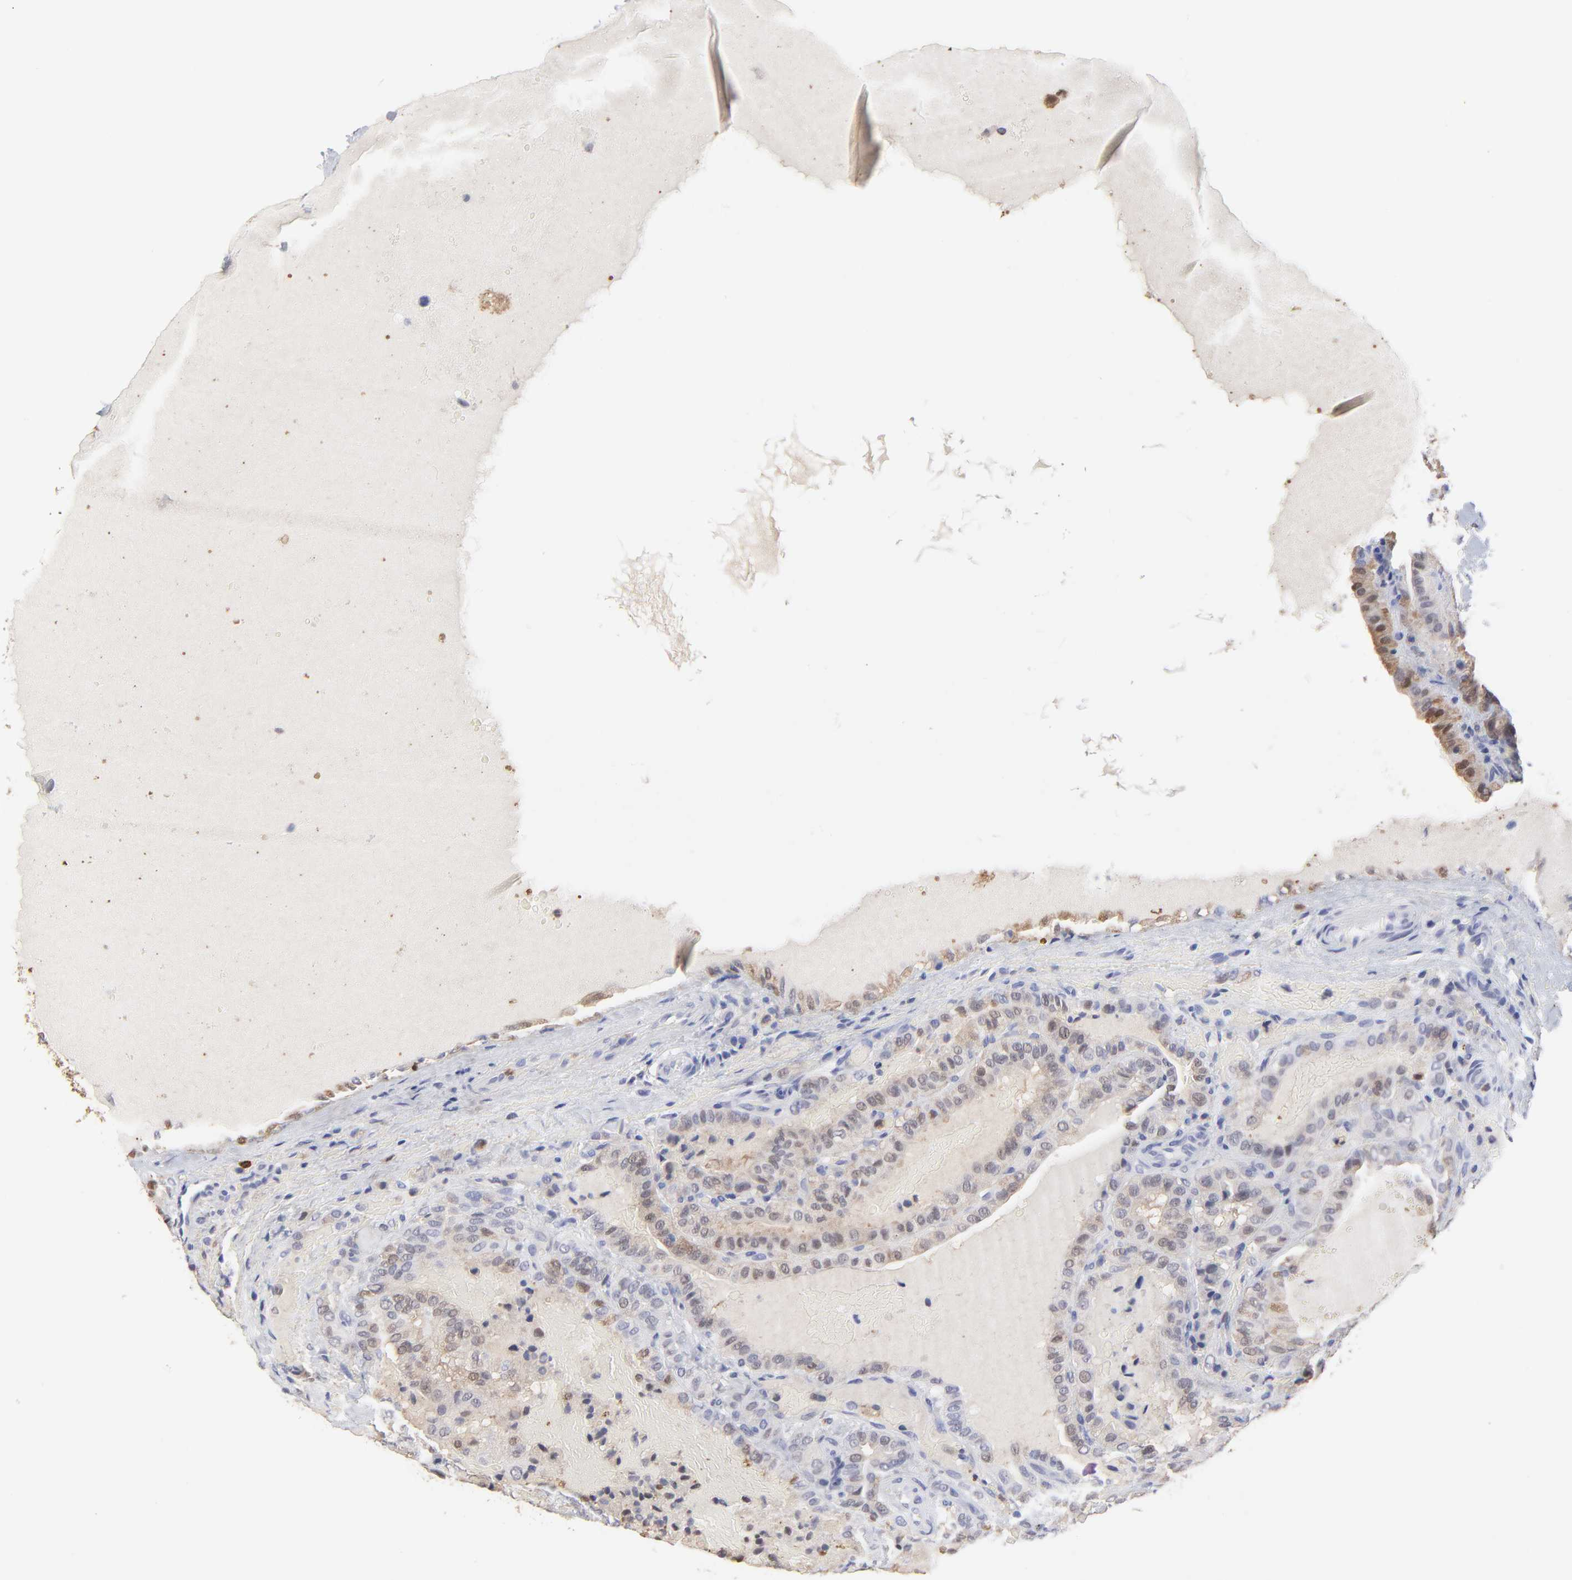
{"staining": {"intensity": "moderate", "quantity": ">75%", "location": "cytoplasmic/membranous,nuclear"}, "tissue": "thyroid cancer", "cell_type": "Tumor cells", "image_type": "cancer", "snomed": [{"axis": "morphology", "description": "Papillary adenocarcinoma, NOS"}, {"axis": "topography", "description": "Thyroid gland"}], "caption": "This image shows immunohistochemistry staining of thyroid cancer (papillary adenocarcinoma), with medium moderate cytoplasmic/membranous and nuclear staining in about >75% of tumor cells.", "gene": "SMARCA1", "patient": {"sex": "male", "age": 77}}